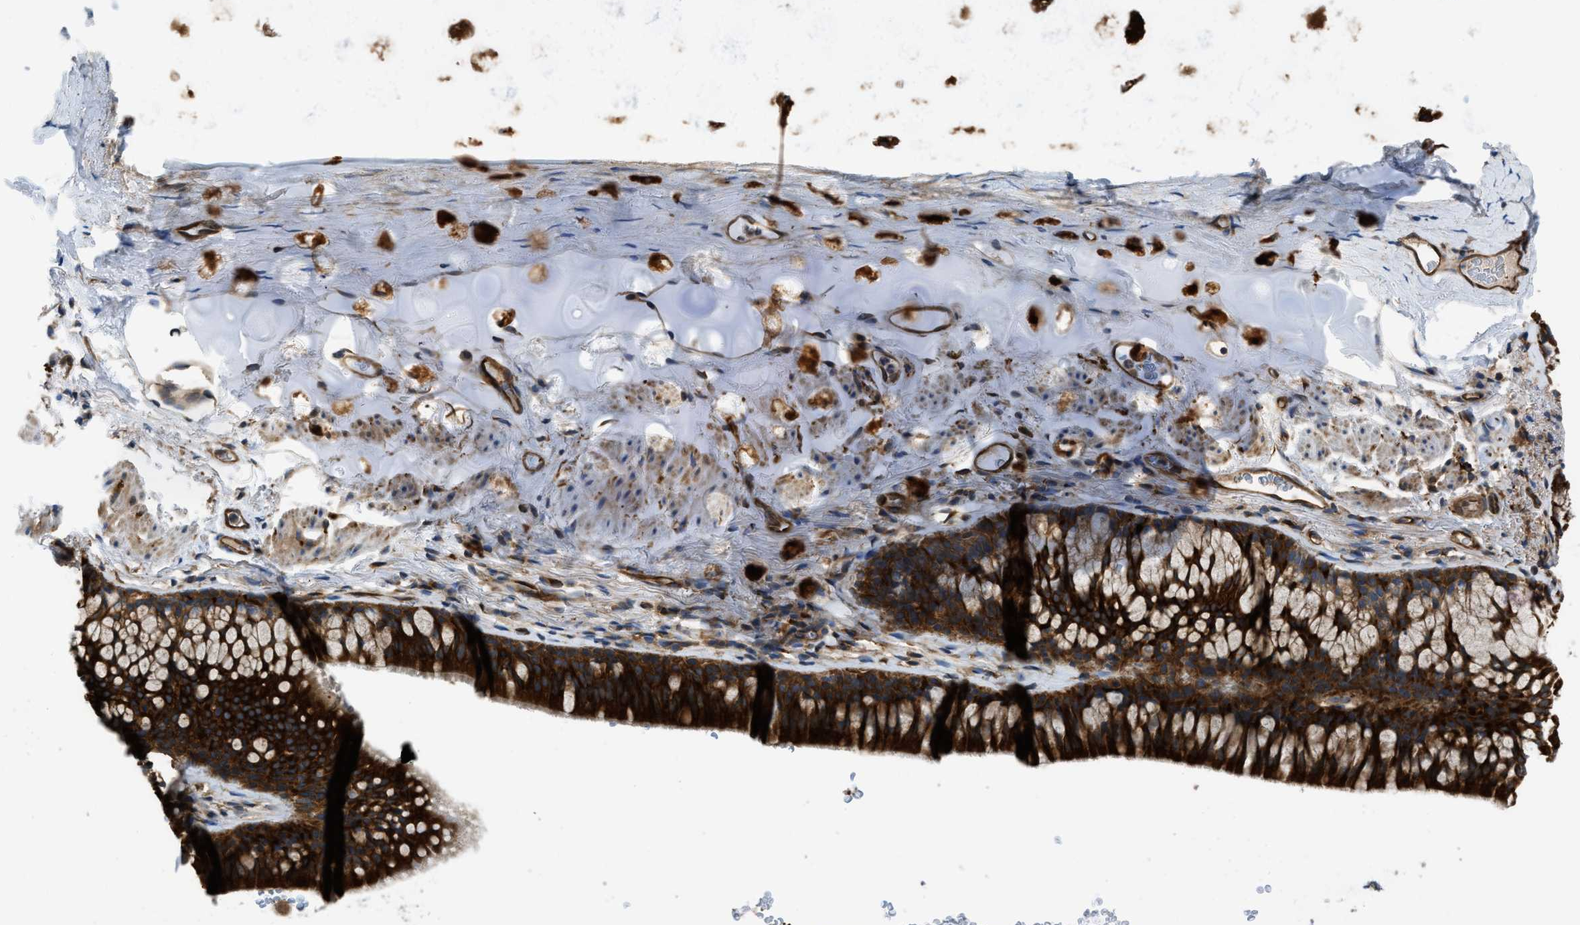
{"staining": {"intensity": "strong", "quantity": ">75%", "location": "cytoplasmic/membranous"}, "tissue": "bronchus", "cell_type": "Respiratory epithelial cells", "image_type": "normal", "snomed": [{"axis": "morphology", "description": "Normal tissue, NOS"}, {"axis": "topography", "description": "Cartilage tissue"}, {"axis": "topography", "description": "Bronchus"}], "caption": "Immunohistochemistry (IHC) histopathology image of unremarkable human bronchus stained for a protein (brown), which demonstrates high levels of strong cytoplasmic/membranous positivity in about >75% of respiratory epithelial cells.", "gene": "PFKP", "patient": {"sex": "female", "age": 53}}